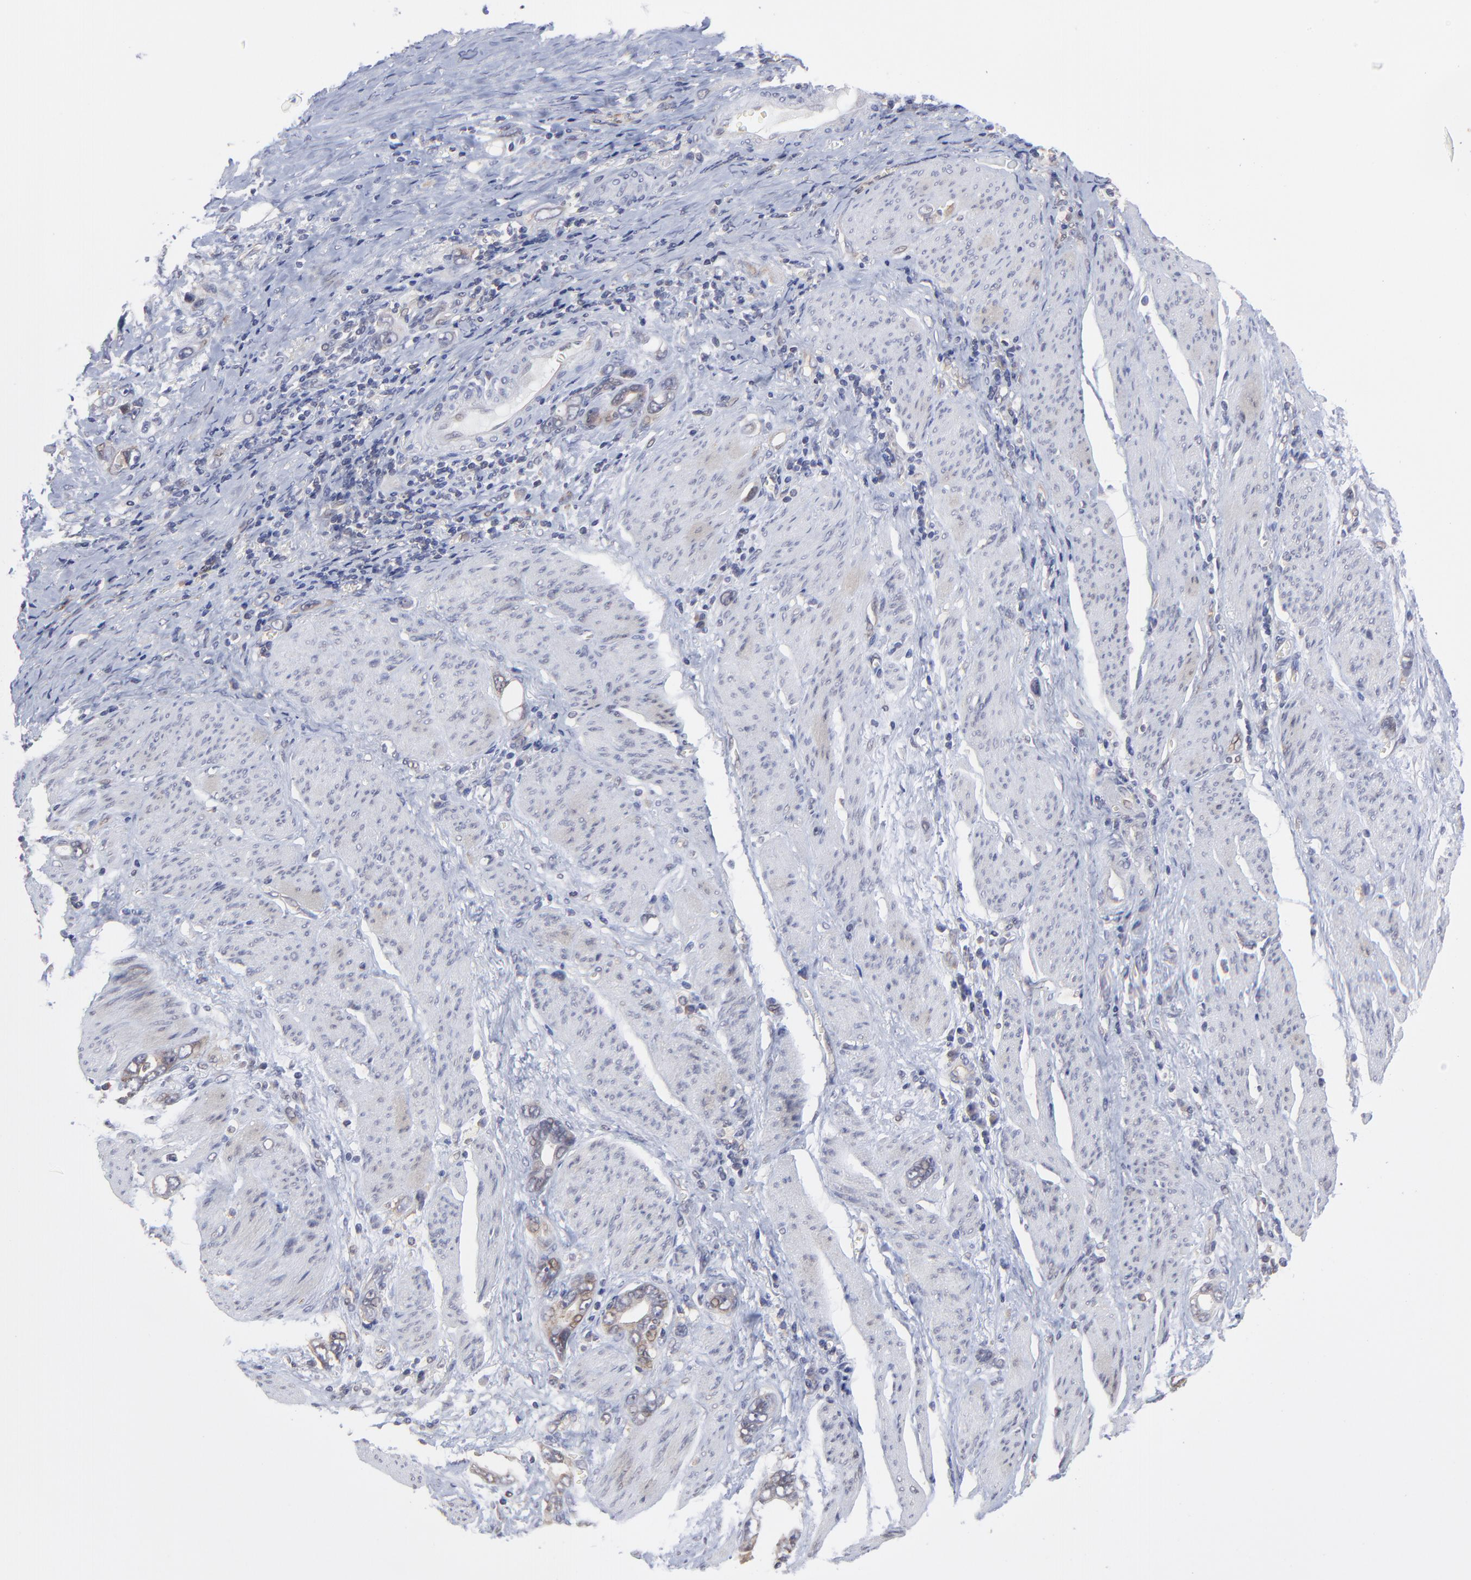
{"staining": {"intensity": "weak", "quantity": "25%-75%", "location": "cytoplasmic/membranous"}, "tissue": "stomach cancer", "cell_type": "Tumor cells", "image_type": "cancer", "snomed": [{"axis": "morphology", "description": "Adenocarcinoma, NOS"}, {"axis": "topography", "description": "Stomach"}], "caption": "This is a histology image of IHC staining of stomach cancer (adenocarcinoma), which shows weak positivity in the cytoplasmic/membranous of tumor cells.", "gene": "GART", "patient": {"sex": "male", "age": 78}}